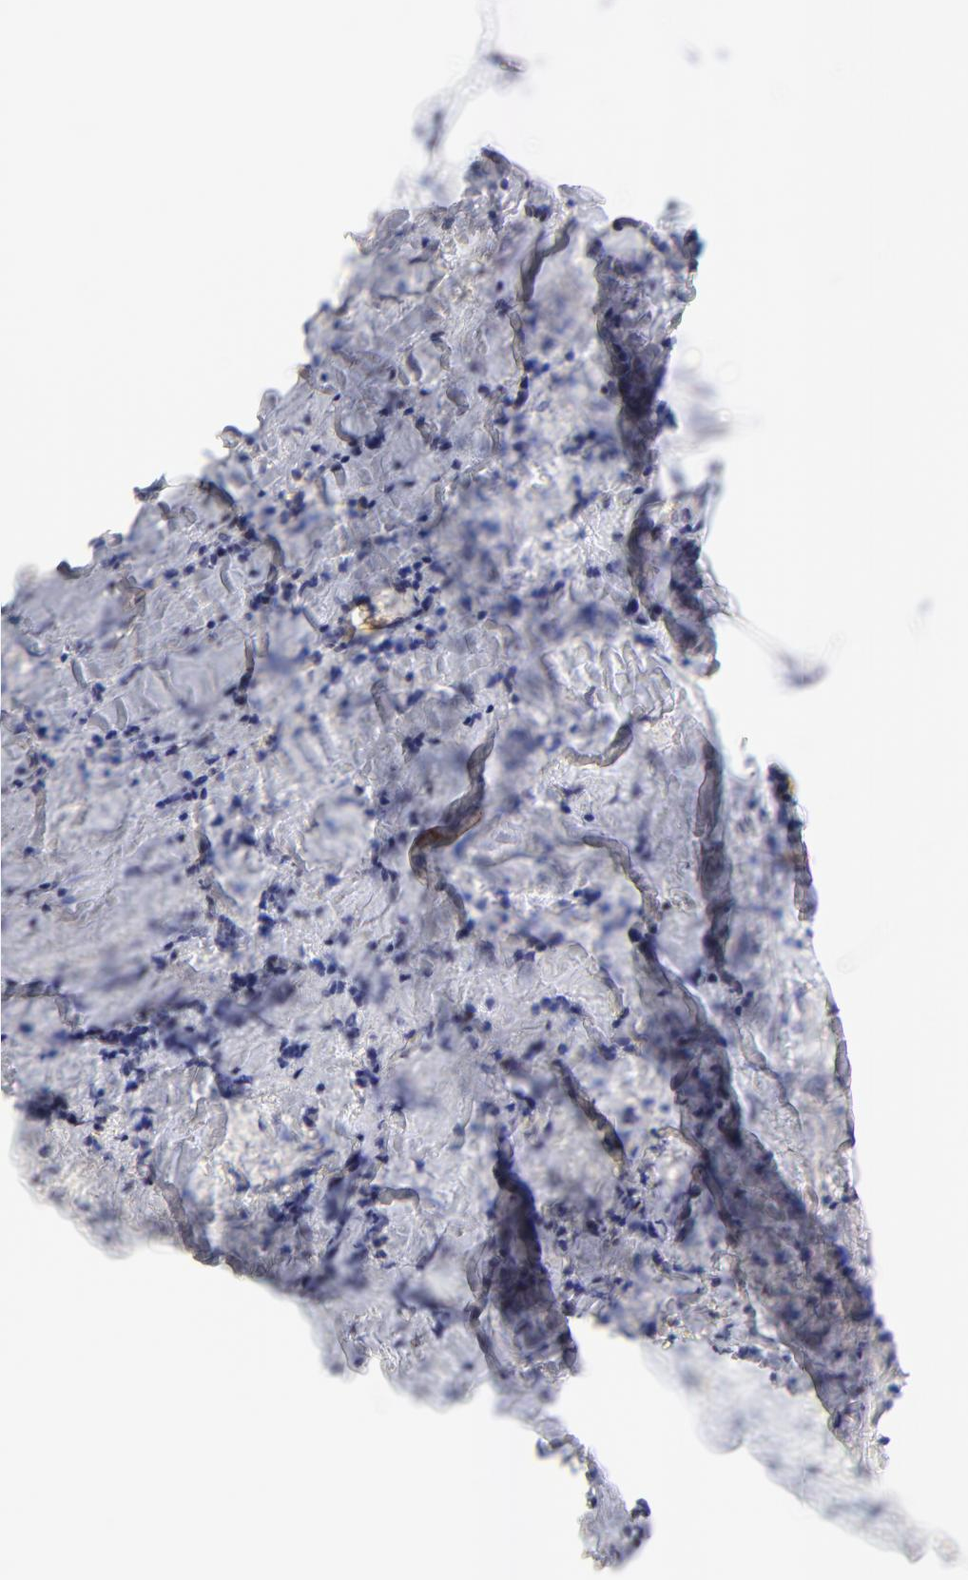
{"staining": {"intensity": "negative", "quantity": "none", "location": "none"}, "tissue": "breast cancer", "cell_type": "Tumor cells", "image_type": "cancer", "snomed": [{"axis": "morphology", "description": "Duct carcinoma"}, {"axis": "topography", "description": "Breast"}], "caption": "Human breast cancer (invasive ductal carcinoma) stained for a protein using immunohistochemistry (IHC) displays no expression in tumor cells.", "gene": "FAM117B", "patient": {"sex": "female", "age": 54}}